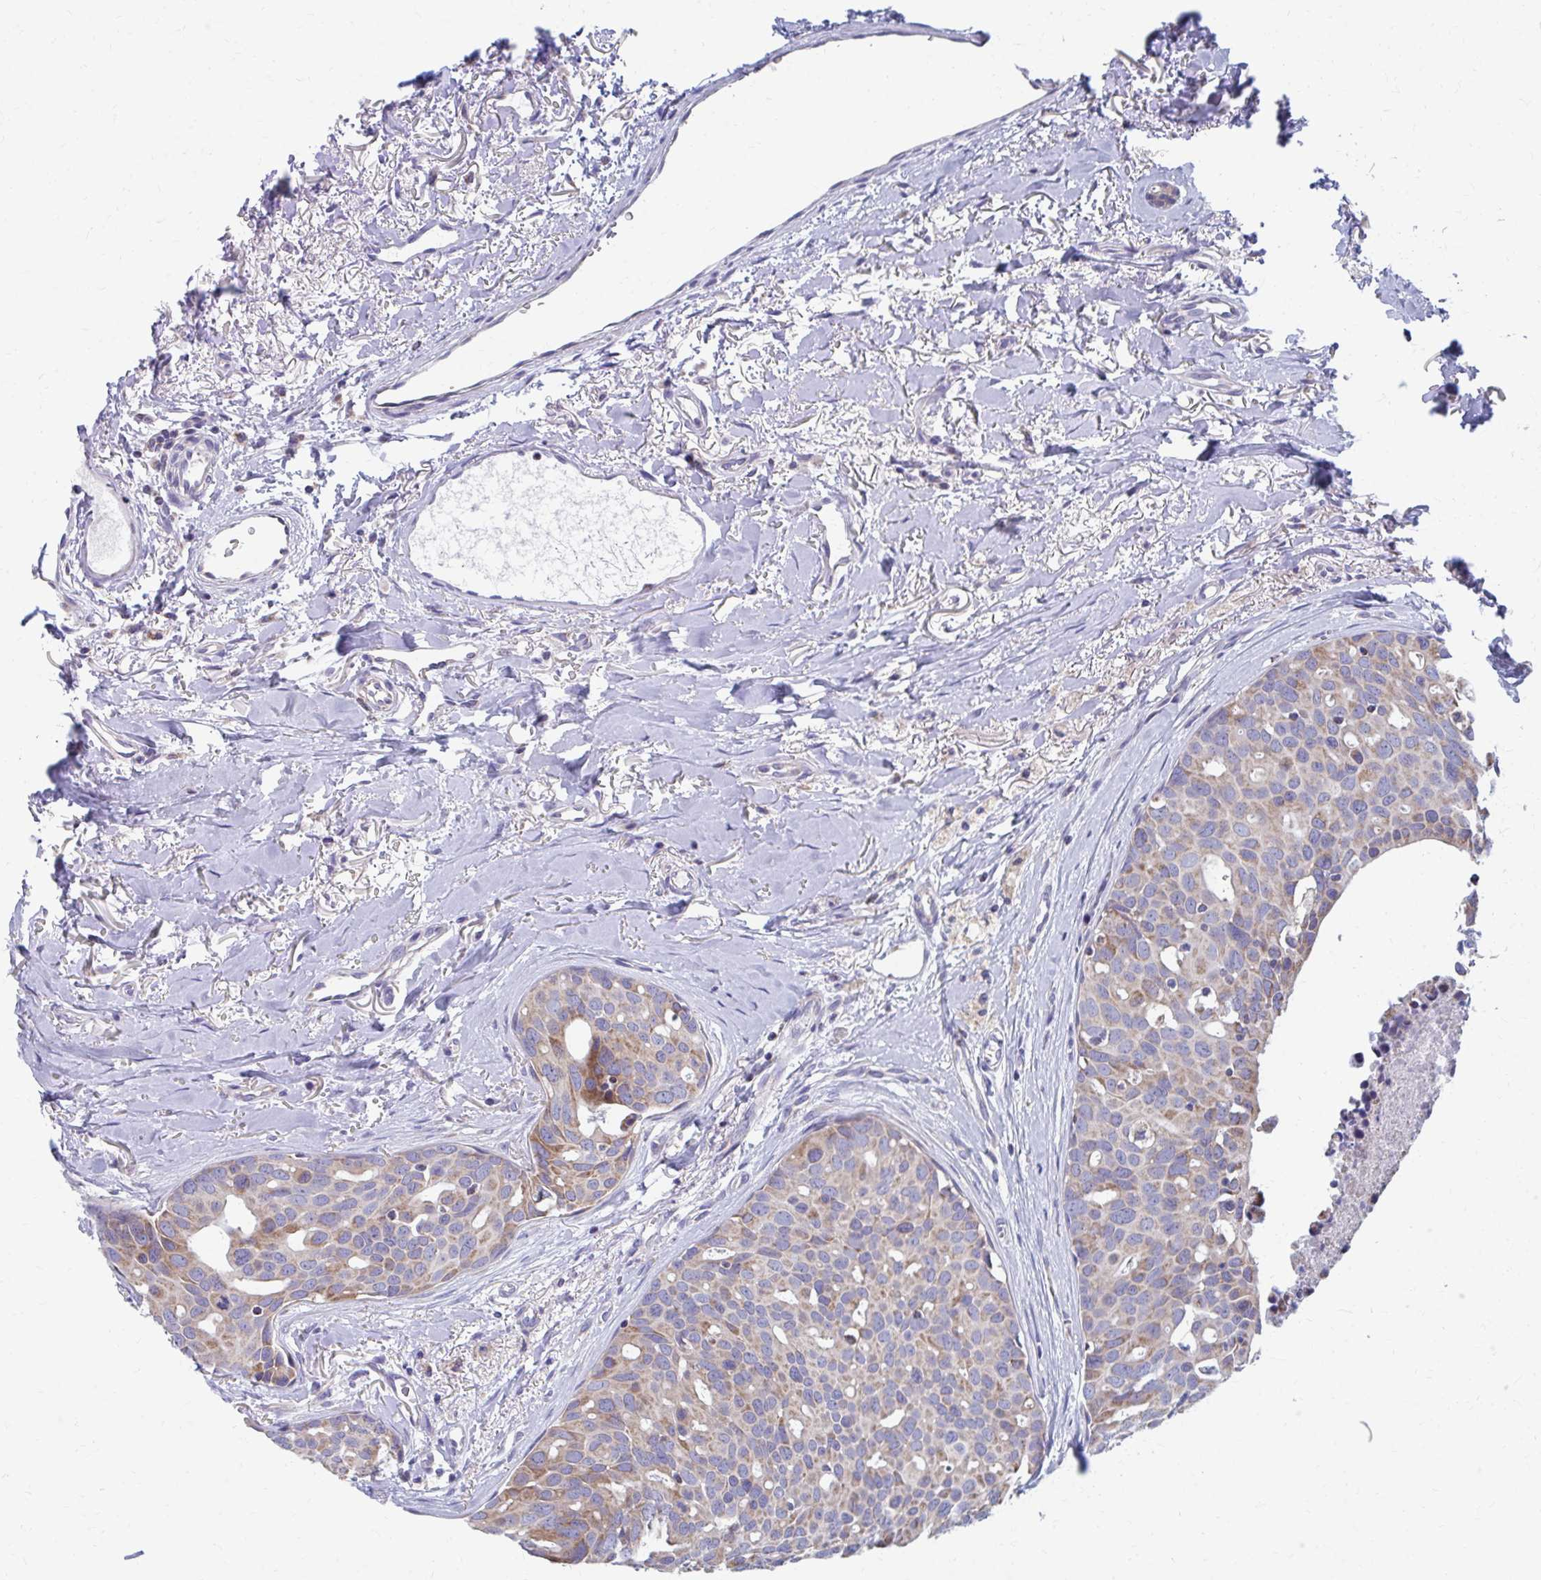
{"staining": {"intensity": "moderate", "quantity": "<25%", "location": "cytoplasmic/membranous"}, "tissue": "breast cancer", "cell_type": "Tumor cells", "image_type": "cancer", "snomed": [{"axis": "morphology", "description": "Duct carcinoma"}, {"axis": "topography", "description": "Breast"}], "caption": "Breast cancer (intraductal carcinoma) stained with DAB immunohistochemistry (IHC) exhibits low levels of moderate cytoplasmic/membranous positivity in about <25% of tumor cells.", "gene": "RCC1L", "patient": {"sex": "female", "age": 54}}